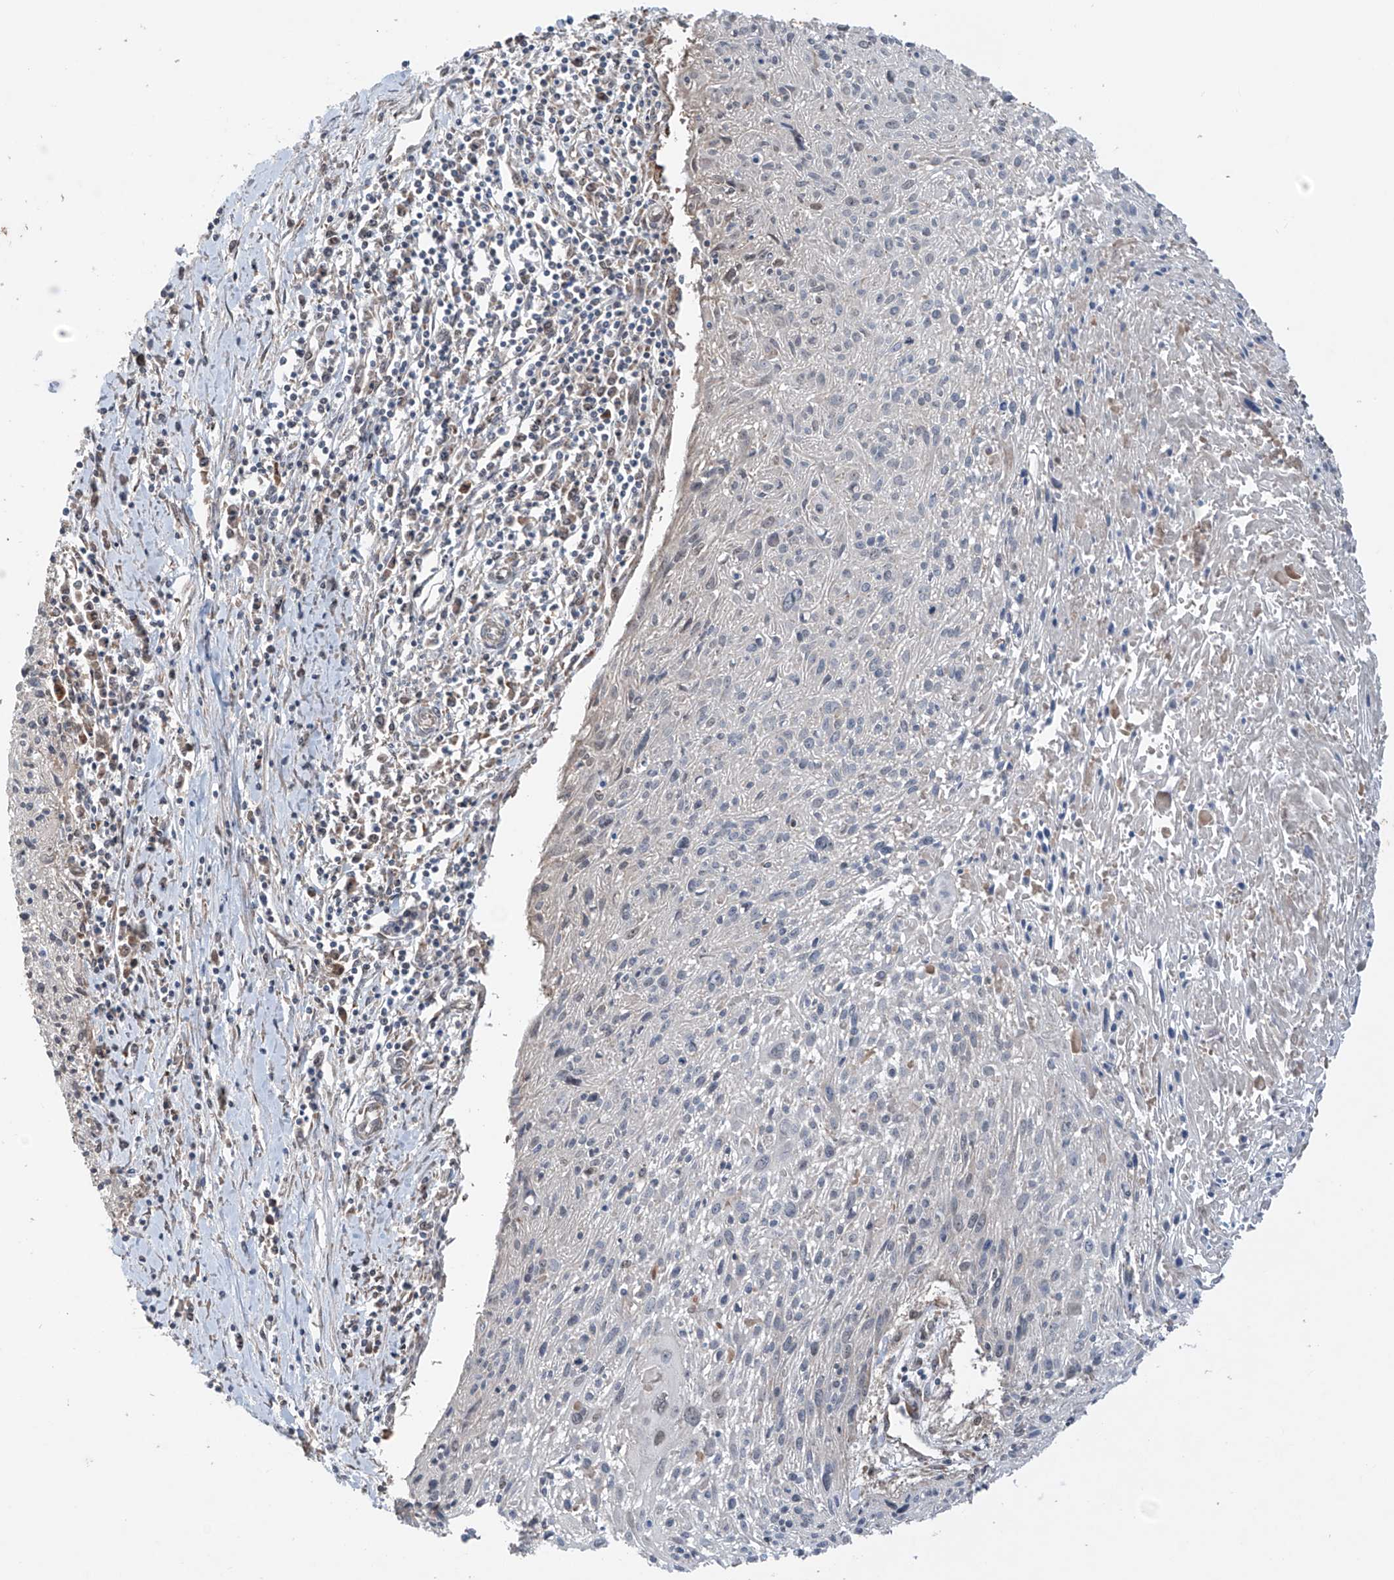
{"staining": {"intensity": "negative", "quantity": "none", "location": "none"}, "tissue": "cervical cancer", "cell_type": "Tumor cells", "image_type": "cancer", "snomed": [{"axis": "morphology", "description": "Squamous cell carcinoma, NOS"}, {"axis": "topography", "description": "Cervix"}], "caption": "This is a histopathology image of immunohistochemistry staining of cervical cancer (squamous cell carcinoma), which shows no expression in tumor cells. (DAB (3,3'-diaminobenzidine) immunohistochemistry with hematoxylin counter stain).", "gene": "SAMD3", "patient": {"sex": "female", "age": 51}}